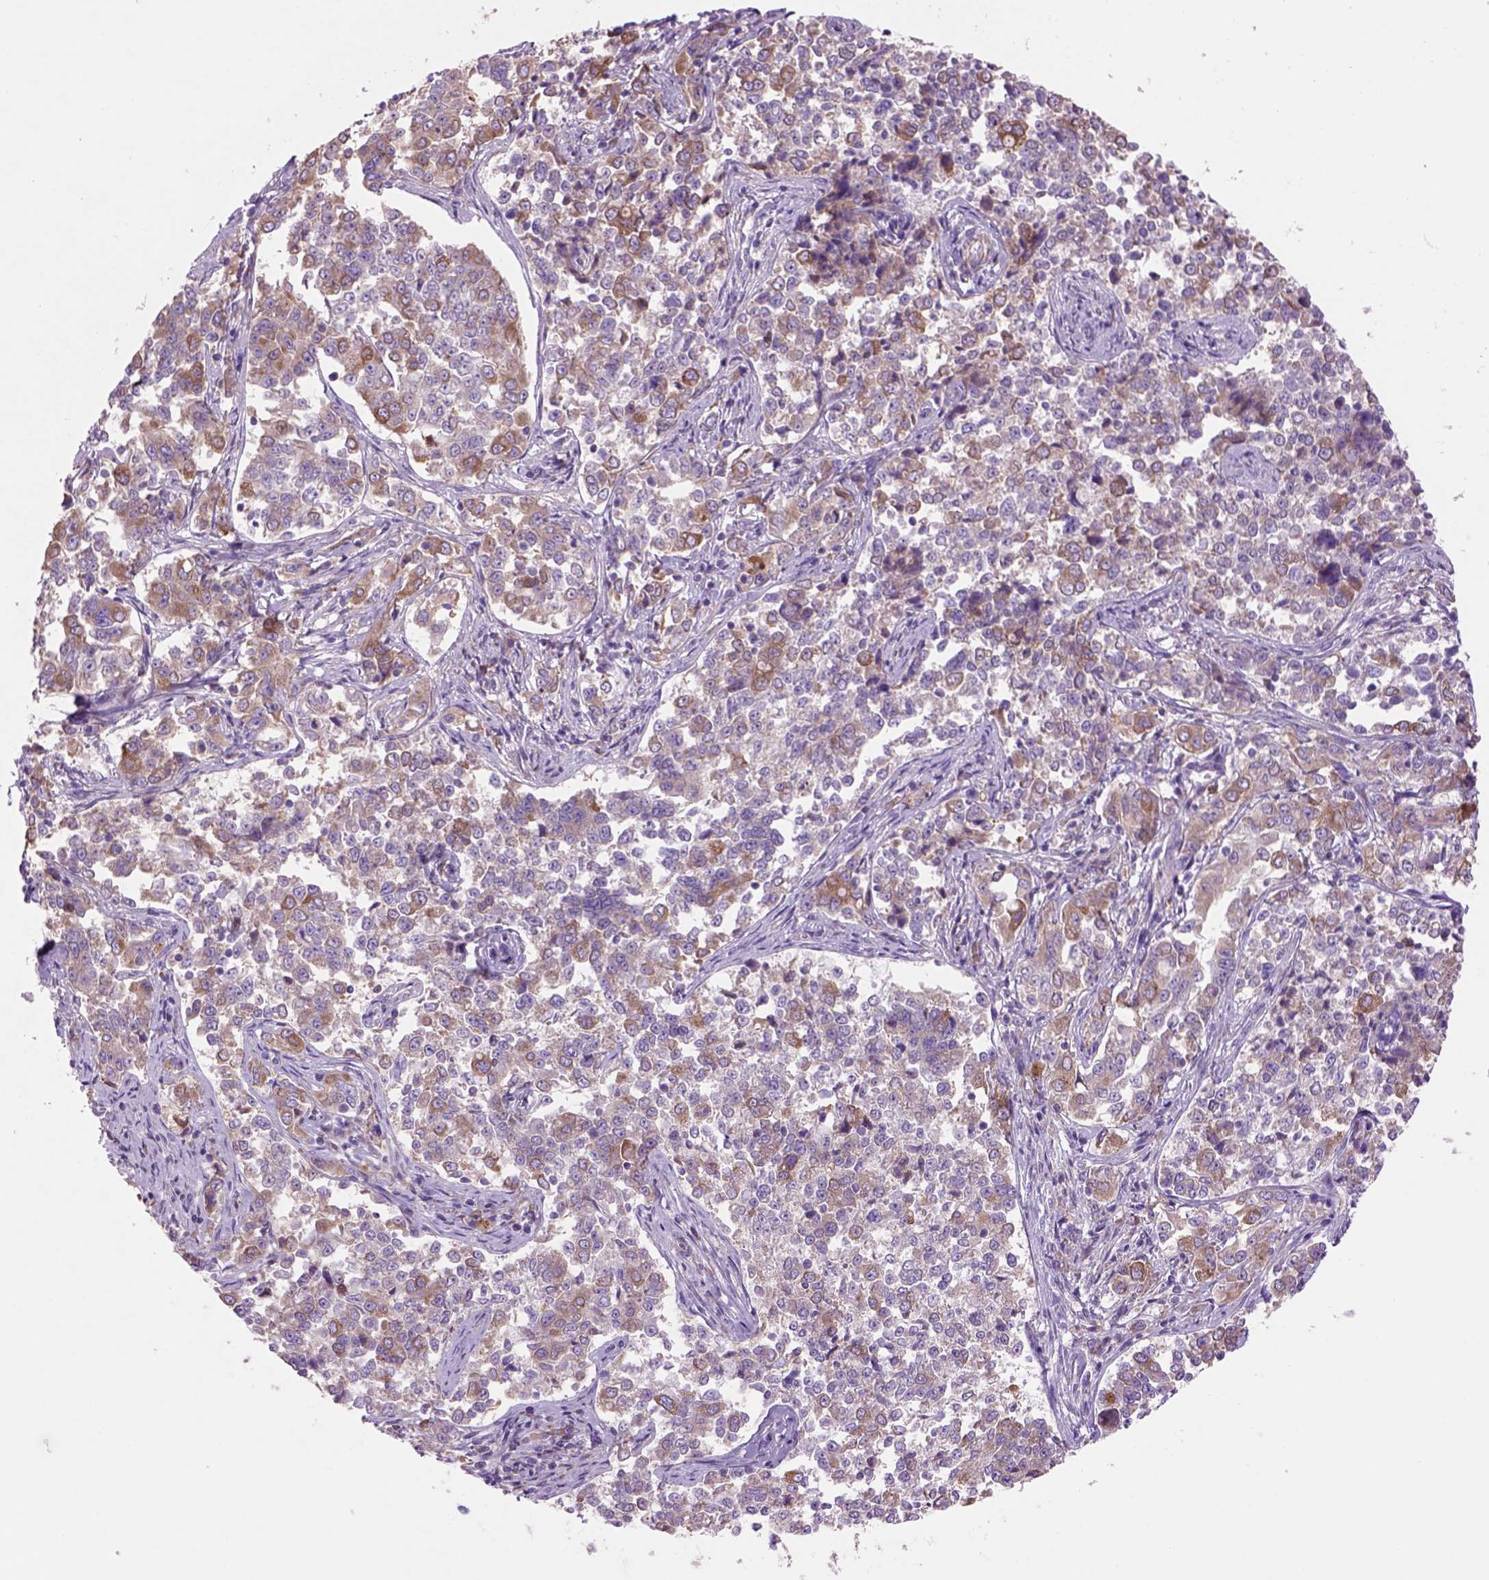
{"staining": {"intensity": "moderate", "quantity": ">75%", "location": "cytoplasmic/membranous"}, "tissue": "endometrial cancer", "cell_type": "Tumor cells", "image_type": "cancer", "snomed": [{"axis": "morphology", "description": "Adenocarcinoma, NOS"}, {"axis": "topography", "description": "Endometrium"}], "caption": "About >75% of tumor cells in human endometrial cancer (adenocarcinoma) demonstrate moderate cytoplasmic/membranous protein staining as visualized by brown immunohistochemical staining.", "gene": "PIAS3", "patient": {"sex": "female", "age": 43}}